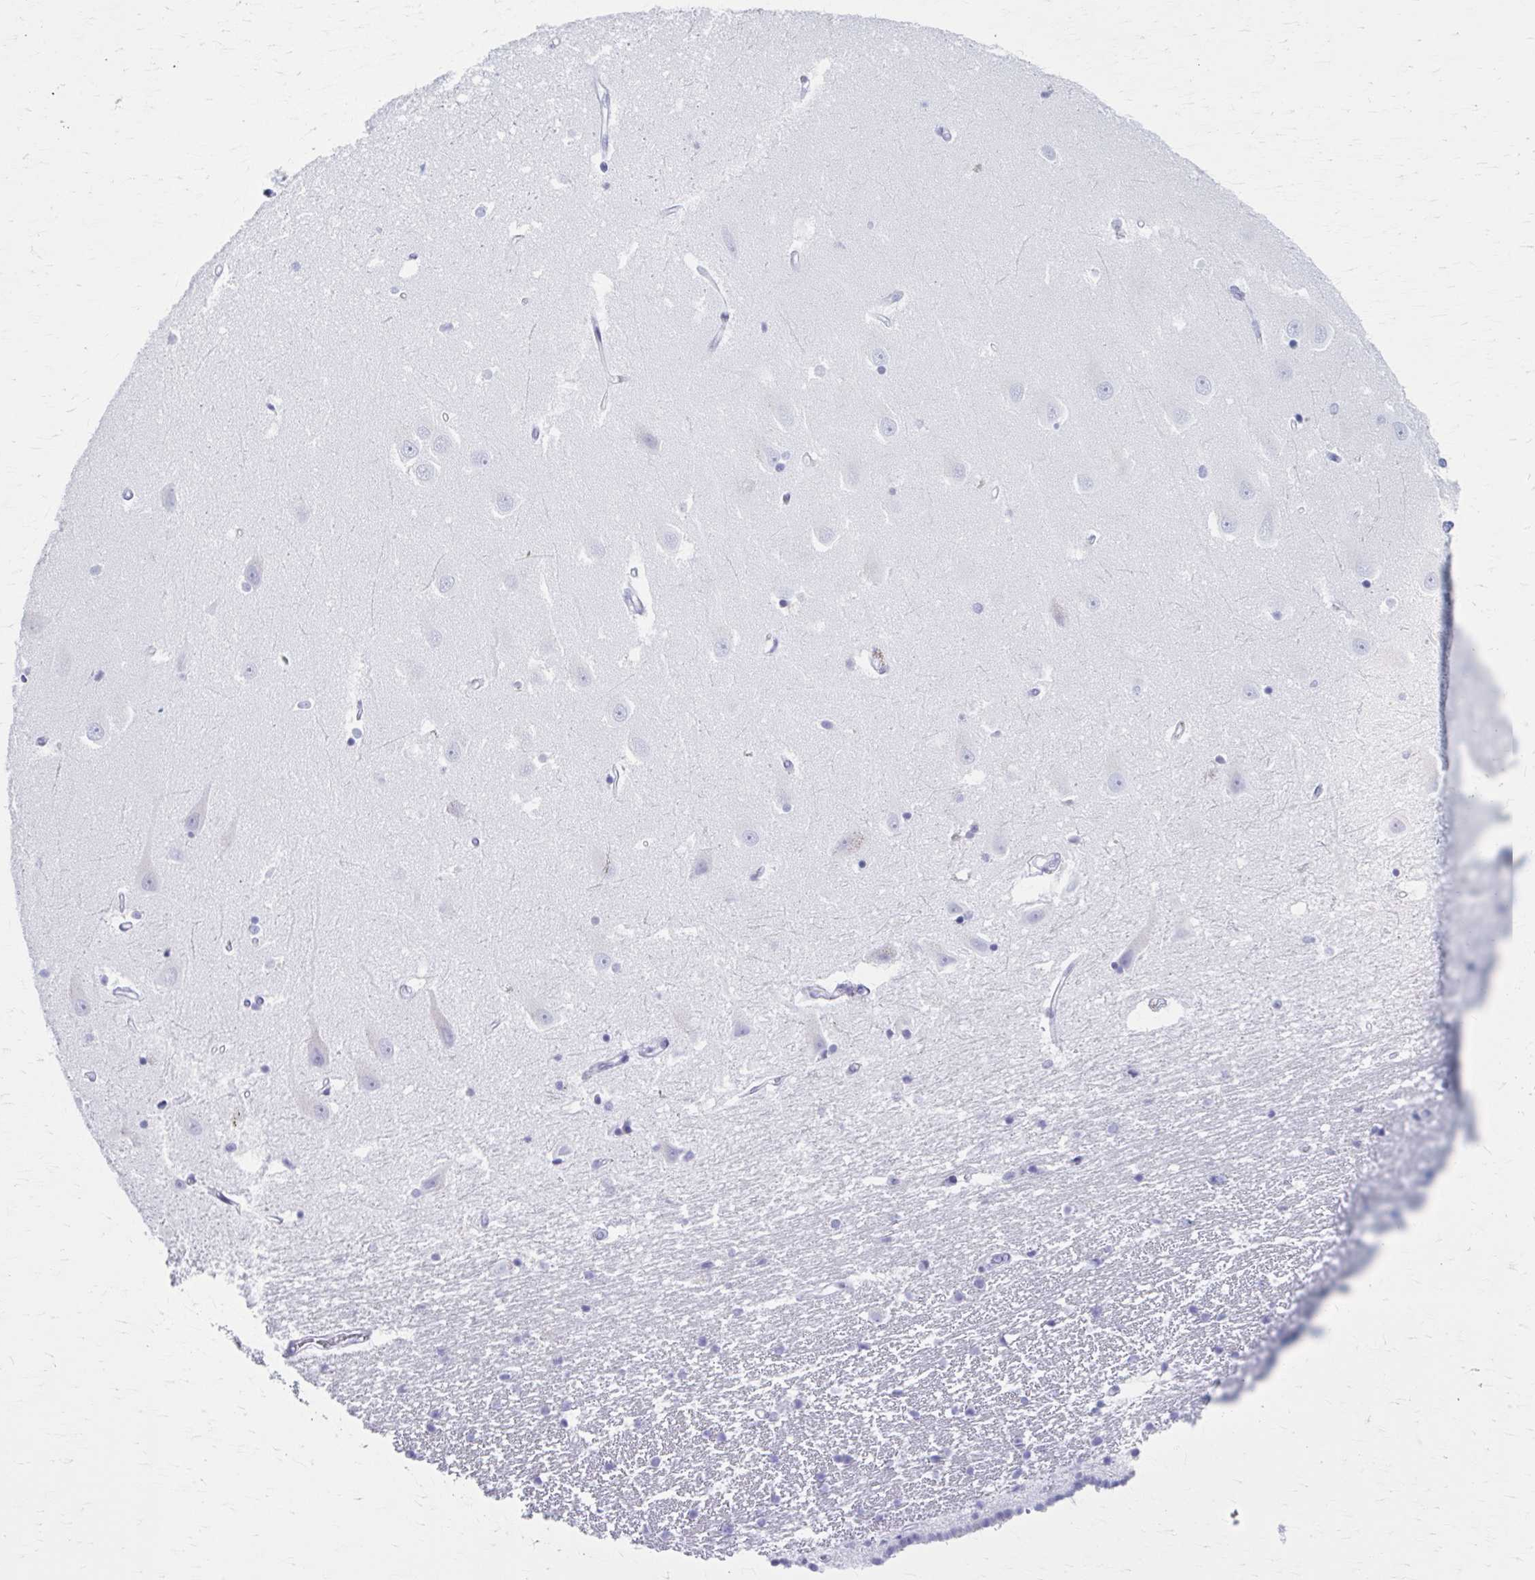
{"staining": {"intensity": "negative", "quantity": "none", "location": "none"}, "tissue": "hippocampus", "cell_type": "Glial cells", "image_type": "normal", "snomed": [{"axis": "morphology", "description": "Normal tissue, NOS"}, {"axis": "topography", "description": "Hippocampus"}], "caption": "Immunohistochemistry of benign human hippocampus reveals no positivity in glial cells. Nuclei are stained in blue.", "gene": "KCNE2", "patient": {"sex": "male", "age": 63}}